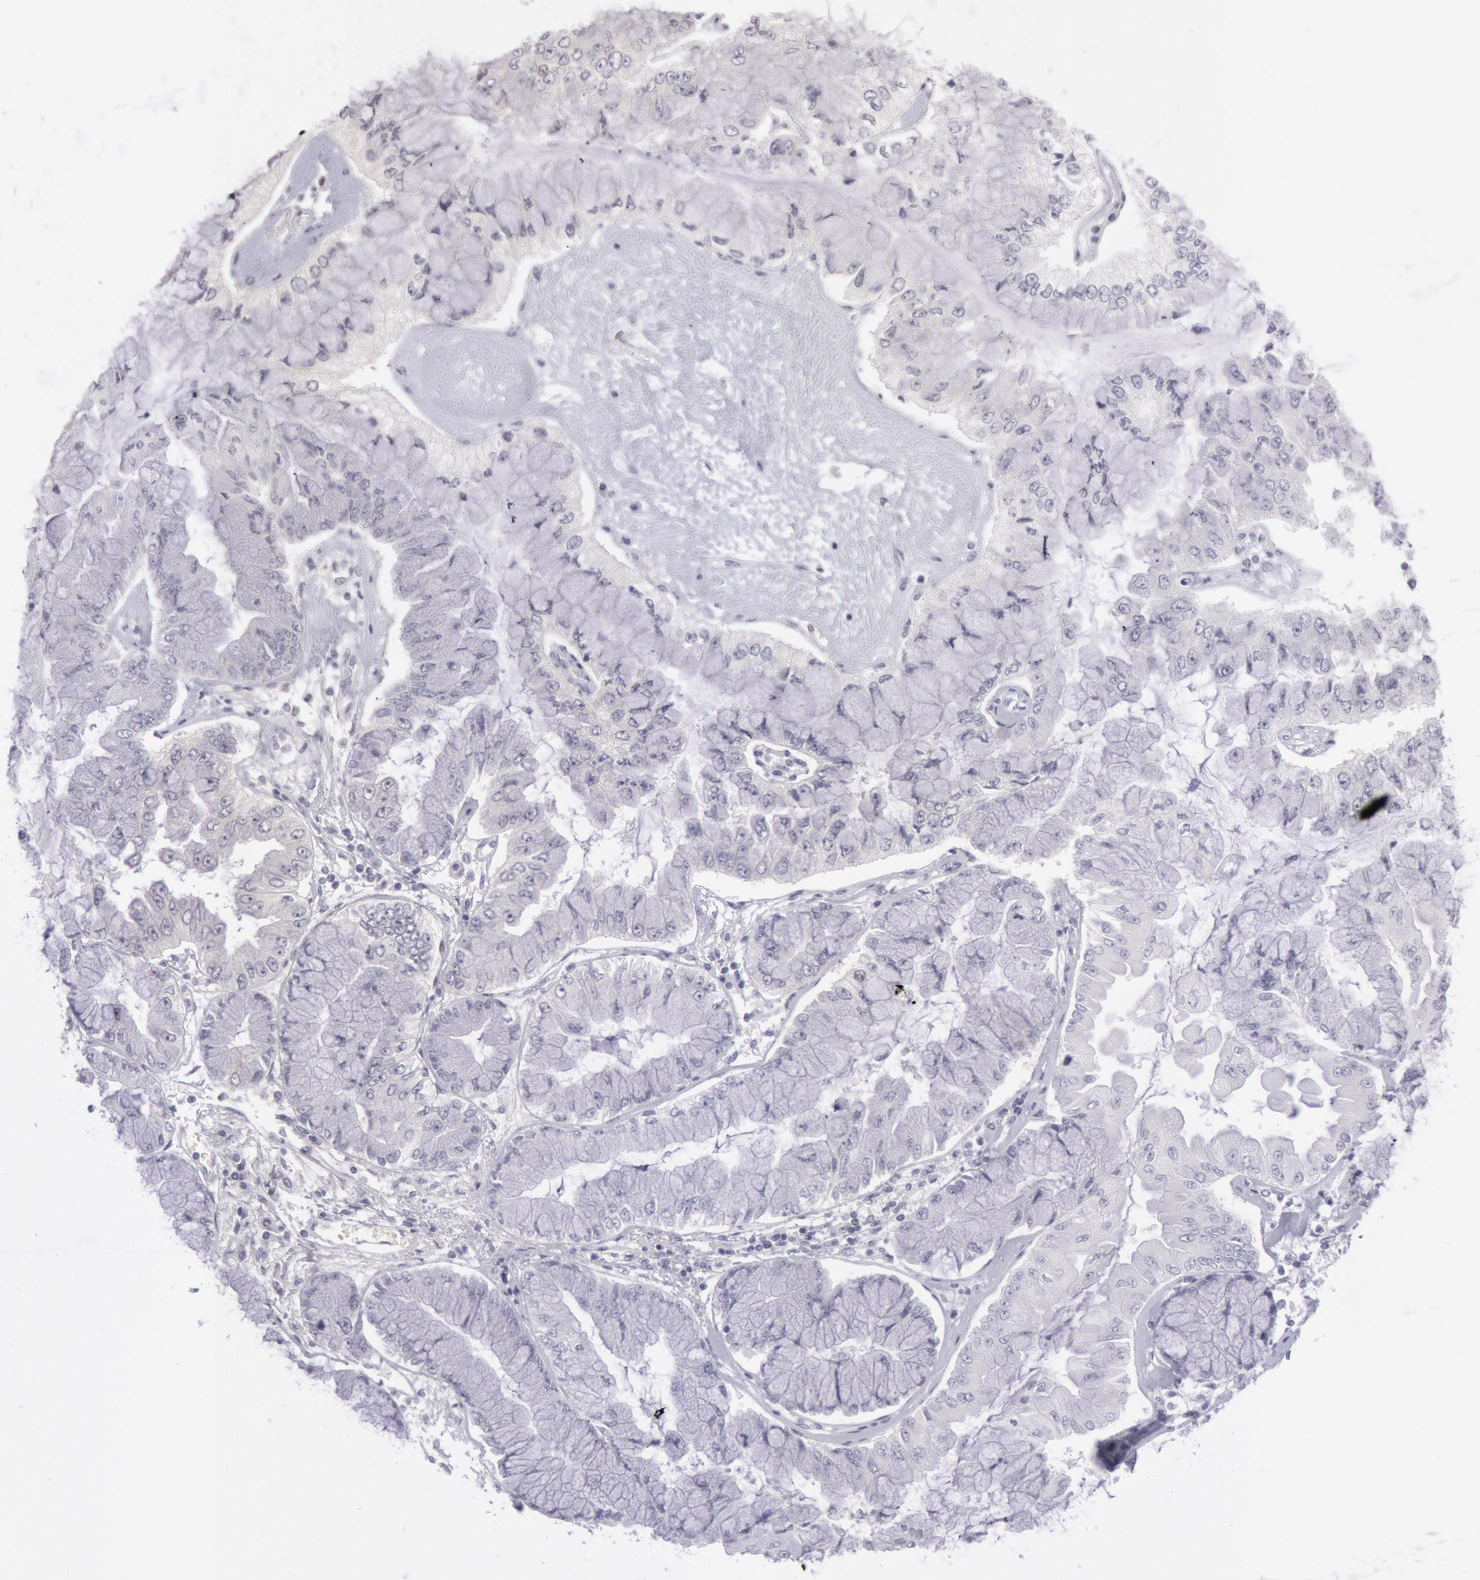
{"staining": {"intensity": "negative", "quantity": "none", "location": "none"}, "tissue": "liver cancer", "cell_type": "Tumor cells", "image_type": "cancer", "snomed": [{"axis": "morphology", "description": "Cholangiocarcinoma"}, {"axis": "topography", "description": "Liver"}], "caption": "The immunohistochemistry histopathology image has no significant staining in tumor cells of cholangiocarcinoma (liver) tissue.", "gene": "IKBKB", "patient": {"sex": "female", "age": 79}}